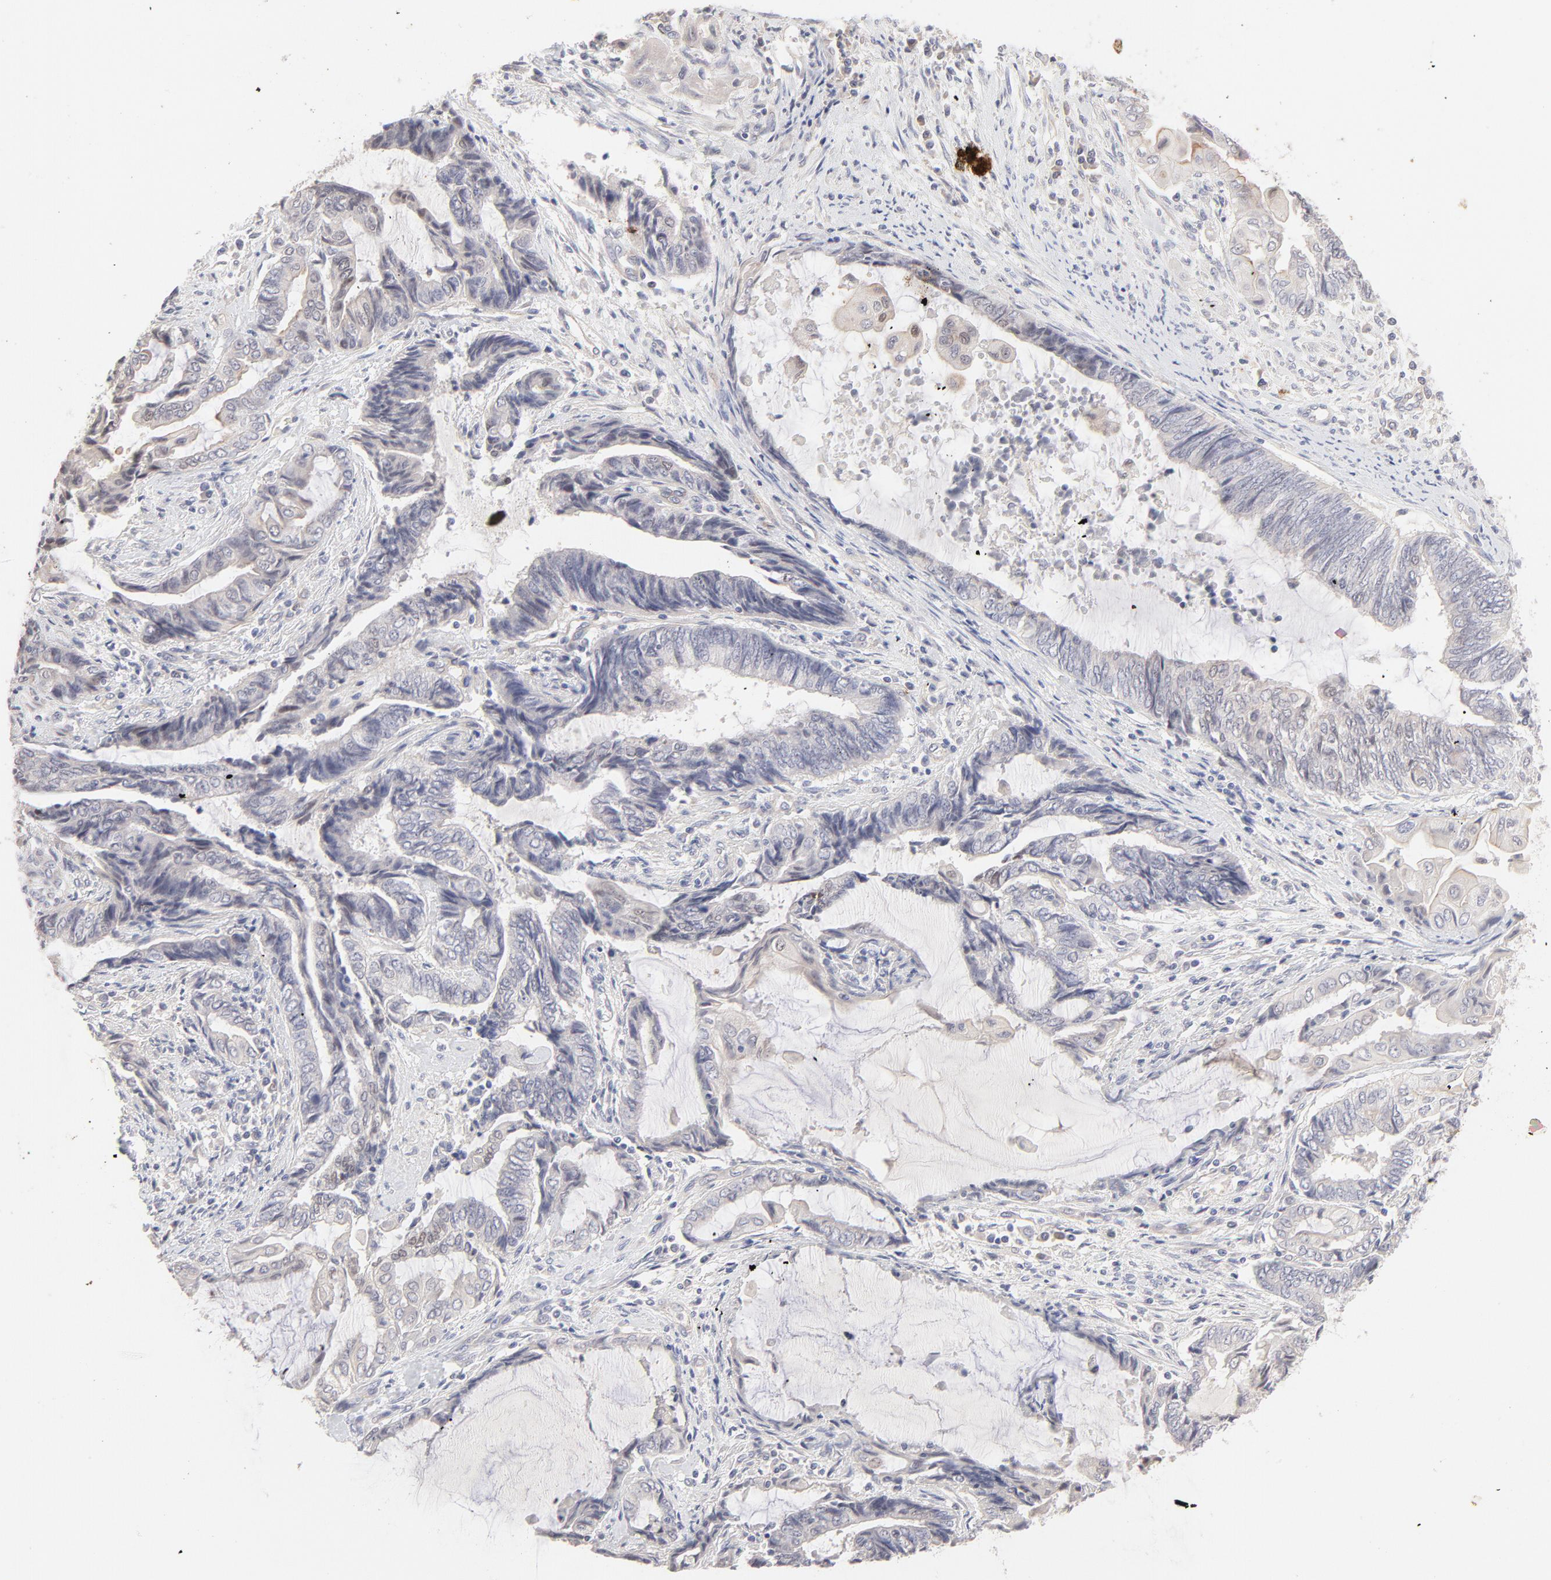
{"staining": {"intensity": "negative", "quantity": "none", "location": "none"}, "tissue": "endometrial cancer", "cell_type": "Tumor cells", "image_type": "cancer", "snomed": [{"axis": "morphology", "description": "Adenocarcinoma, NOS"}, {"axis": "topography", "description": "Uterus"}, {"axis": "topography", "description": "Endometrium"}], "caption": "Endometrial cancer was stained to show a protein in brown. There is no significant staining in tumor cells.", "gene": "ELF3", "patient": {"sex": "female", "age": 70}}